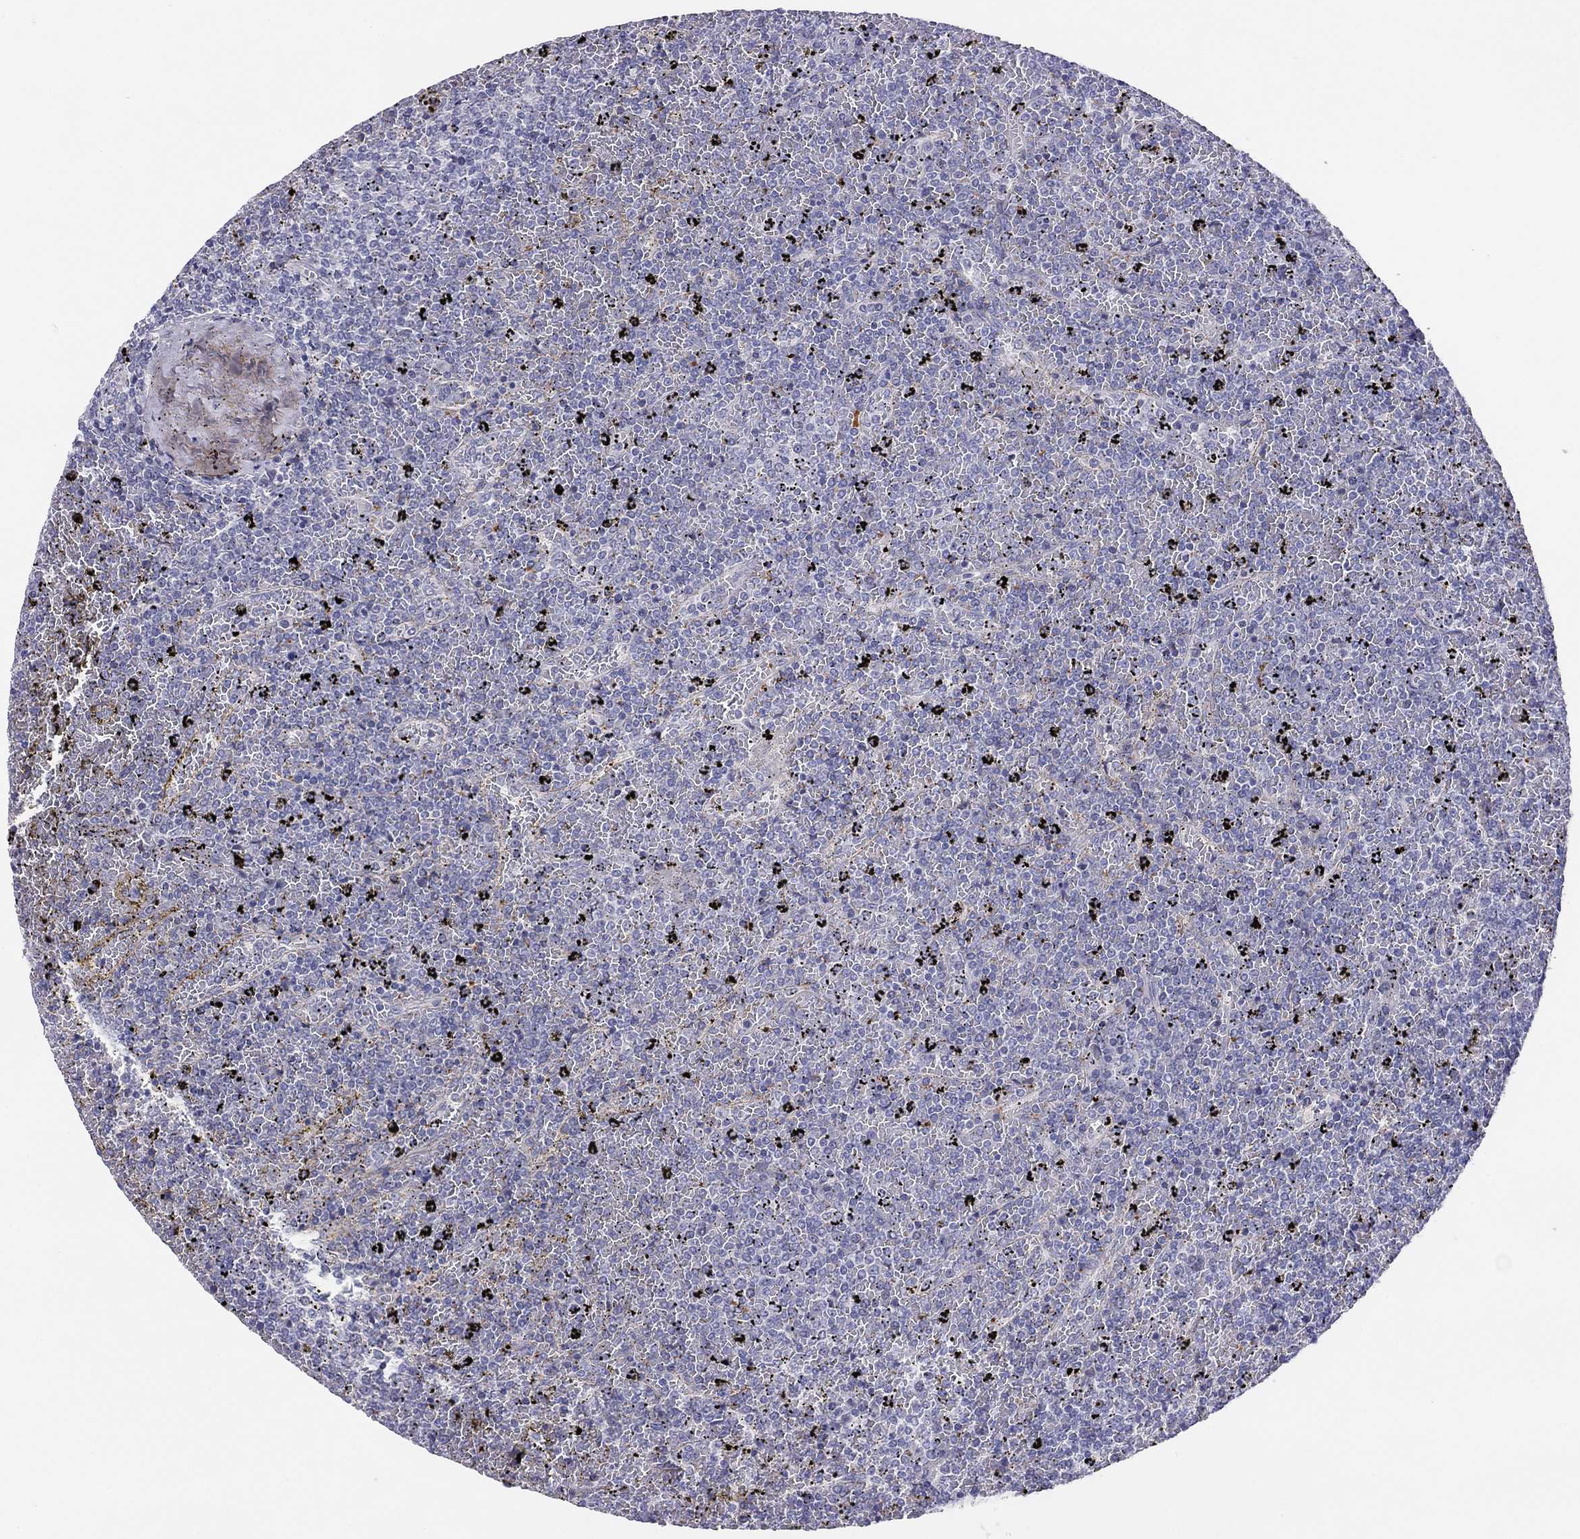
{"staining": {"intensity": "negative", "quantity": "none", "location": "none"}, "tissue": "lymphoma", "cell_type": "Tumor cells", "image_type": "cancer", "snomed": [{"axis": "morphology", "description": "Malignant lymphoma, non-Hodgkin's type, Low grade"}, {"axis": "topography", "description": "Spleen"}], "caption": "This is an immunohistochemistry (IHC) image of human malignant lymphoma, non-Hodgkin's type (low-grade). There is no expression in tumor cells.", "gene": "MGAT4C", "patient": {"sex": "female", "age": 77}}